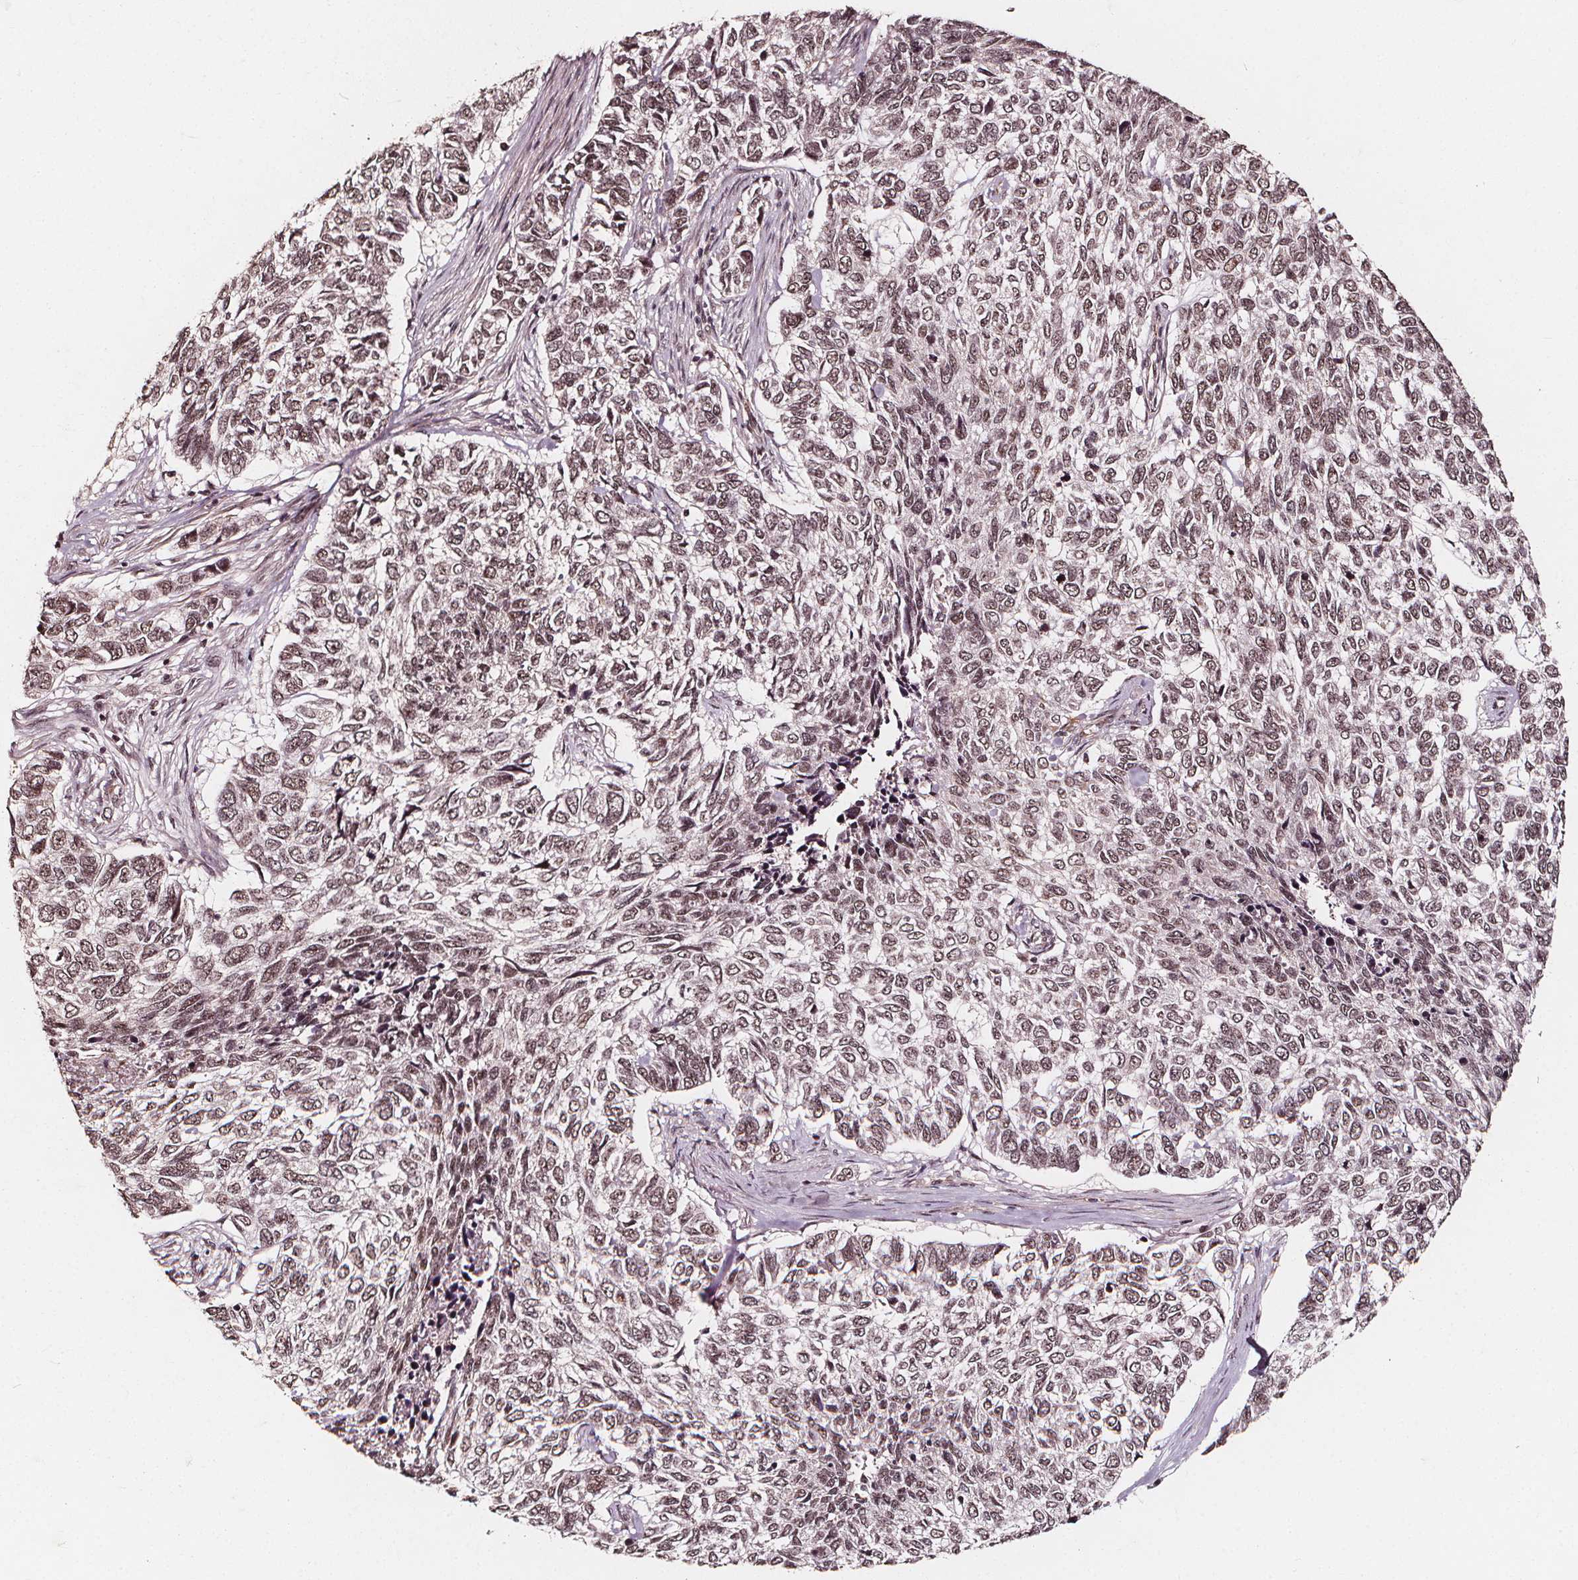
{"staining": {"intensity": "moderate", "quantity": ">75%", "location": "nuclear"}, "tissue": "skin cancer", "cell_type": "Tumor cells", "image_type": "cancer", "snomed": [{"axis": "morphology", "description": "Basal cell carcinoma"}, {"axis": "topography", "description": "Skin"}], "caption": "A medium amount of moderate nuclear positivity is present in approximately >75% of tumor cells in skin basal cell carcinoma tissue. The staining was performed using DAB (3,3'-diaminobenzidine) to visualize the protein expression in brown, while the nuclei were stained in blue with hematoxylin (Magnification: 20x).", "gene": "EXOSC9", "patient": {"sex": "female", "age": 65}}